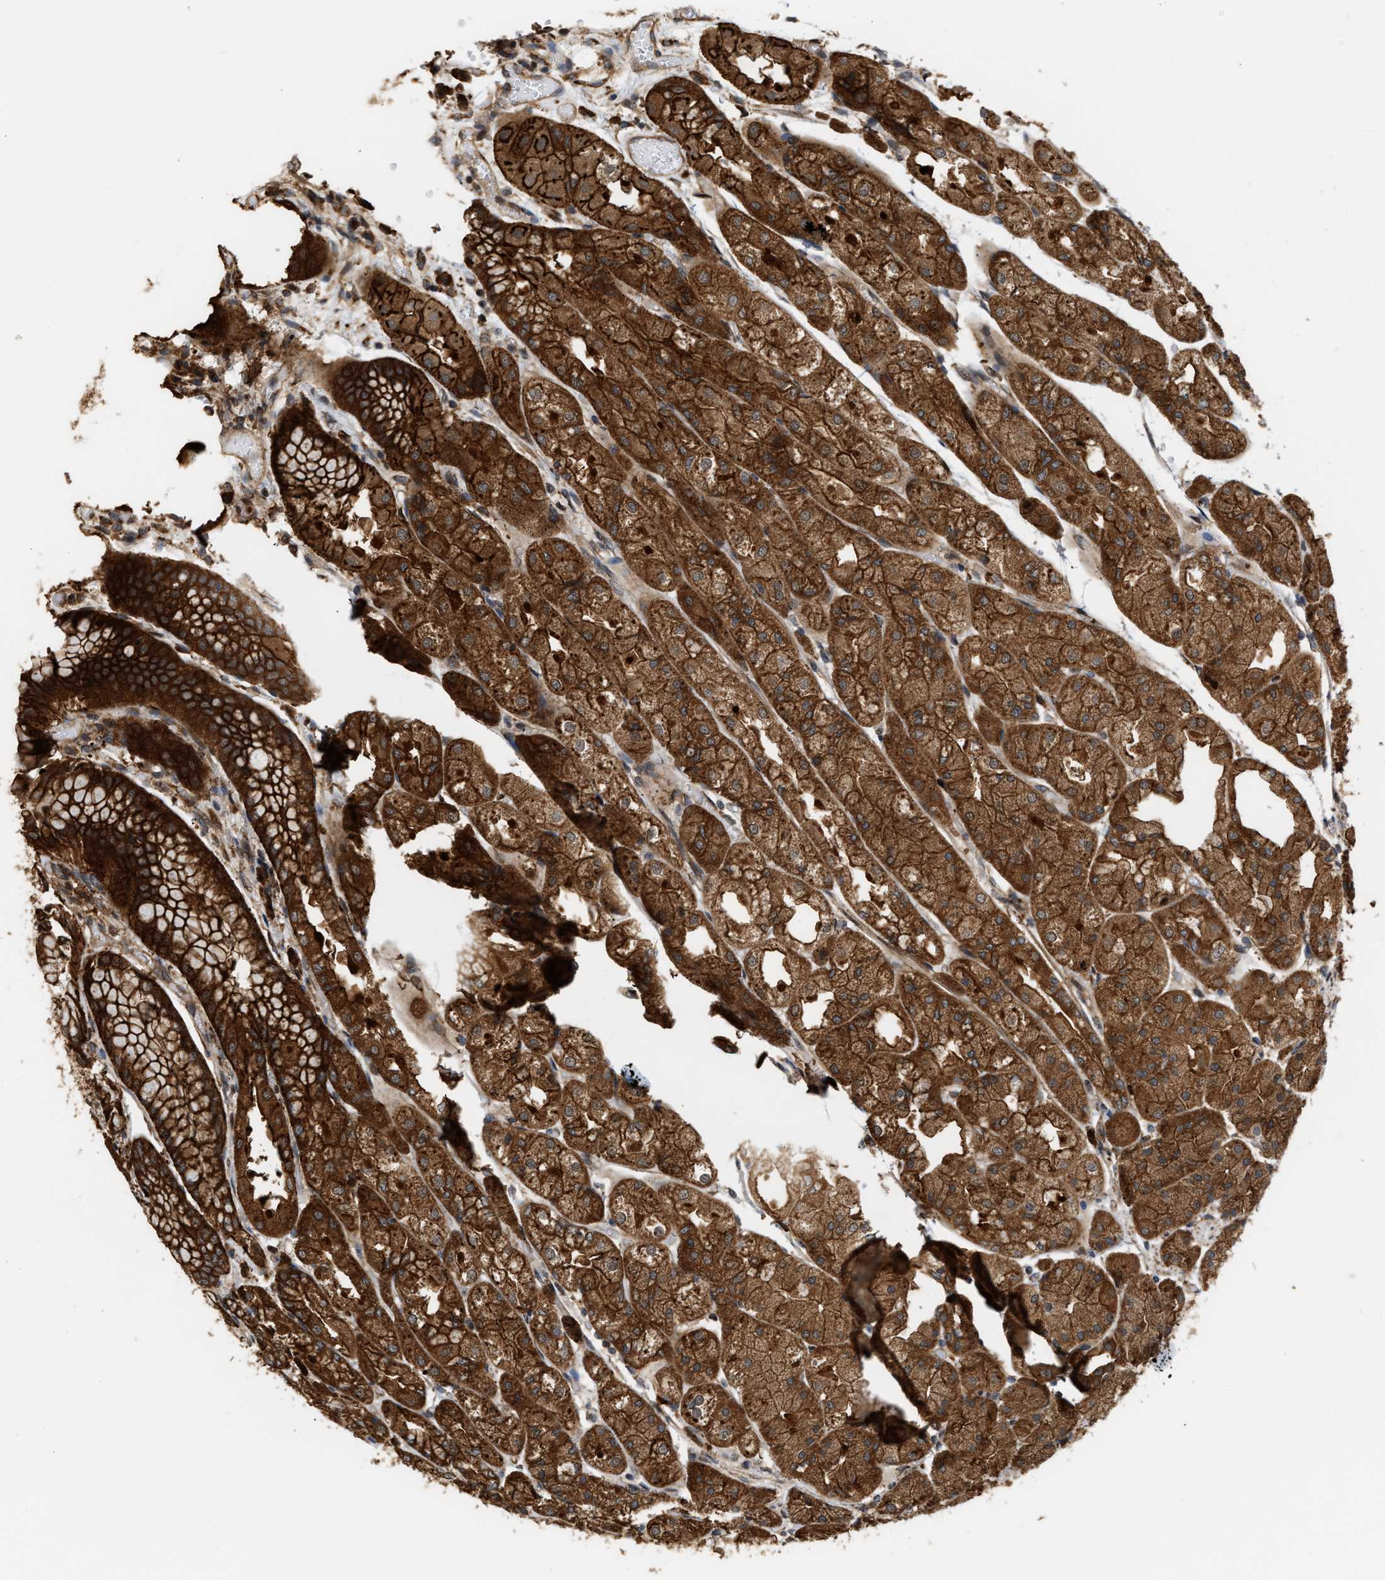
{"staining": {"intensity": "strong", "quantity": ">75%", "location": "cytoplasmic/membranous"}, "tissue": "stomach", "cell_type": "Glandular cells", "image_type": "normal", "snomed": [{"axis": "morphology", "description": "Normal tissue, NOS"}, {"axis": "topography", "description": "Stomach, upper"}], "caption": "This image displays immunohistochemistry (IHC) staining of unremarkable stomach, with high strong cytoplasmic/membranous staining in about >75% of glandular cells.", "gene": "IQCE", "patient": {"sex": "male", "age": 72}}